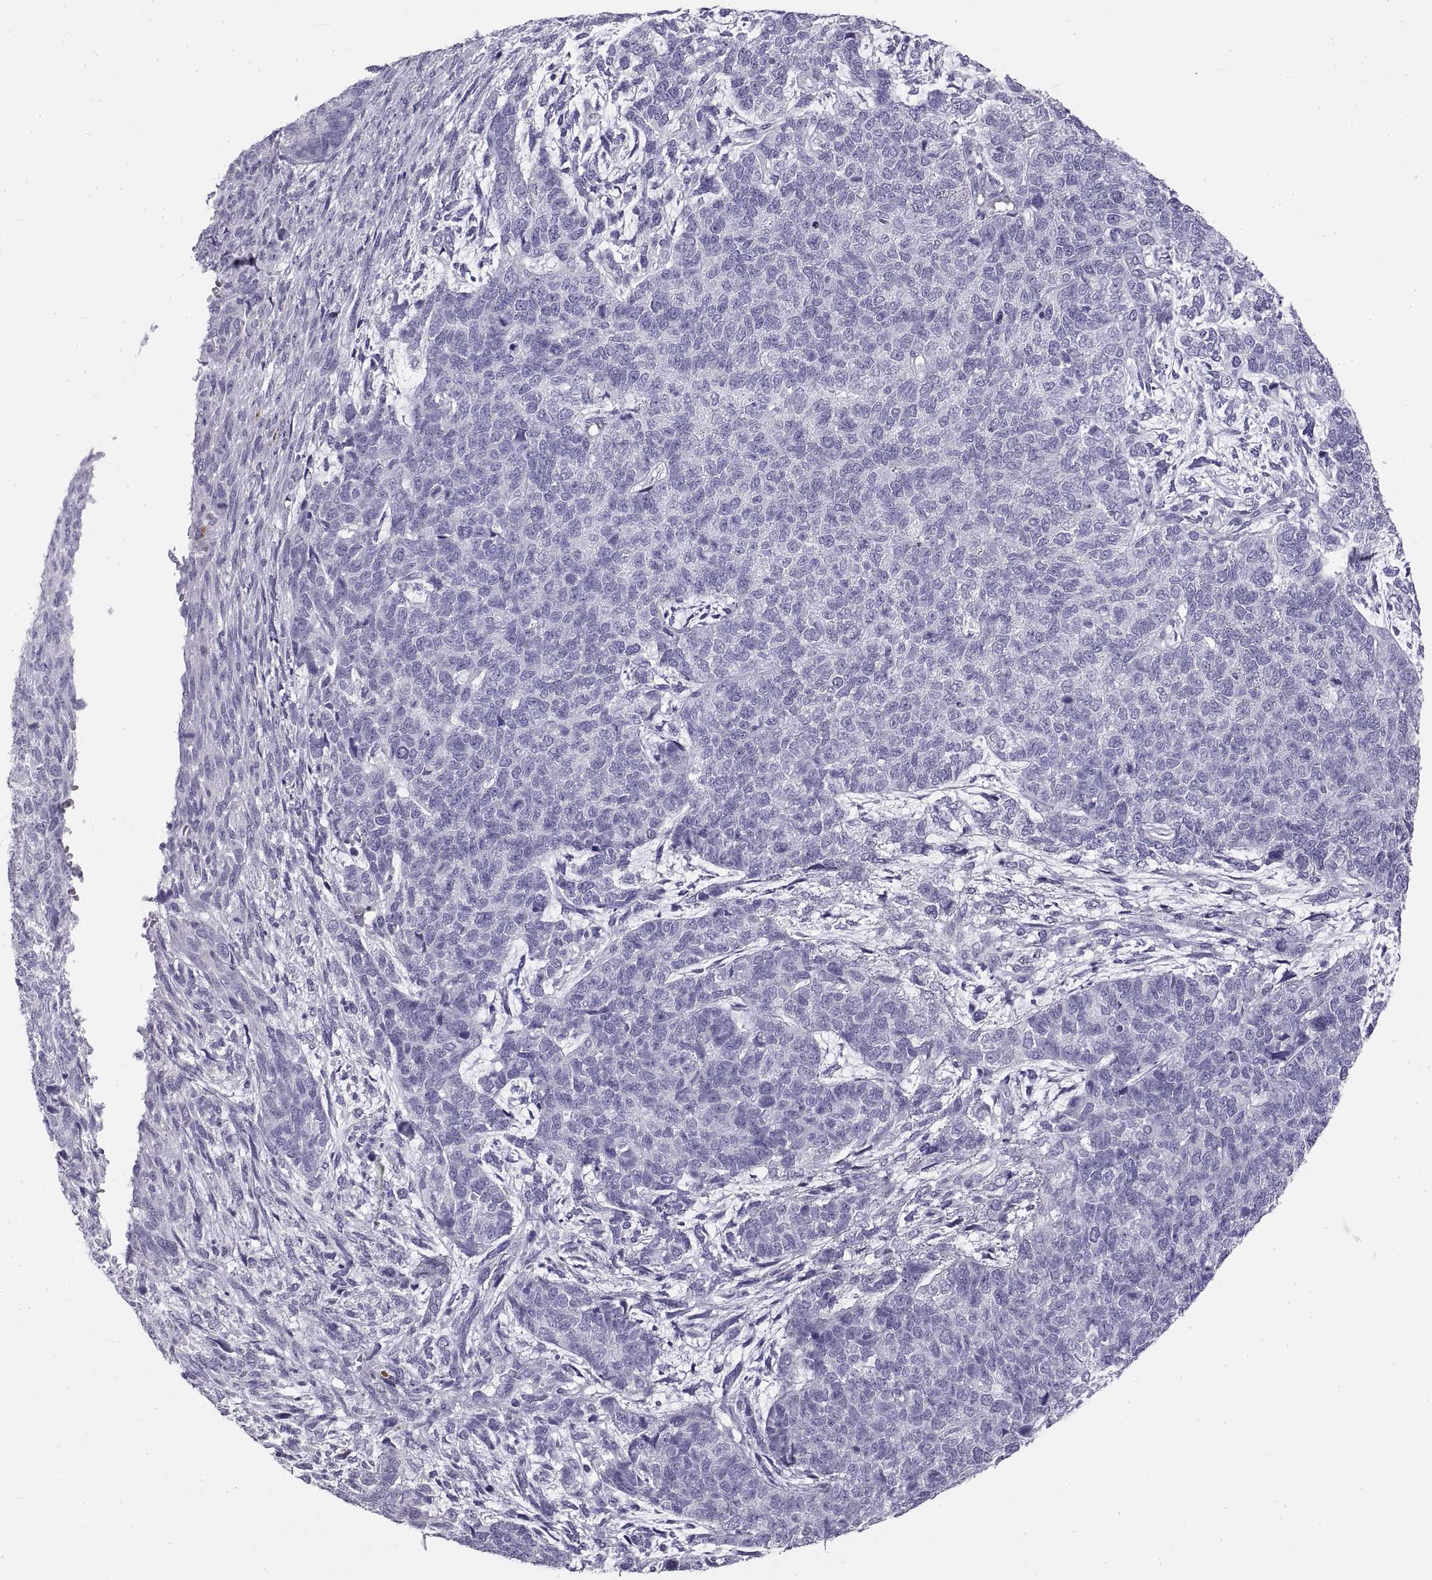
{"staining": {"intensity": "negative", "quantity": "none", "location": "none"}, "tissue": "cervical cancer", "cell_type": "Tumor cells", "image_type": "cancer", "snomed": [{"axis": "morphology", "description": "Squamous cell carcinoma, NOS"}, {"axis": "topography", "description": "Cervix"}], "caption": "The photomicrograph shows no staining of tumor cells in cervical squamous cell carcinoma.", "gene": "RLBP1", "patient": {"sex": "female", "age": 63}}